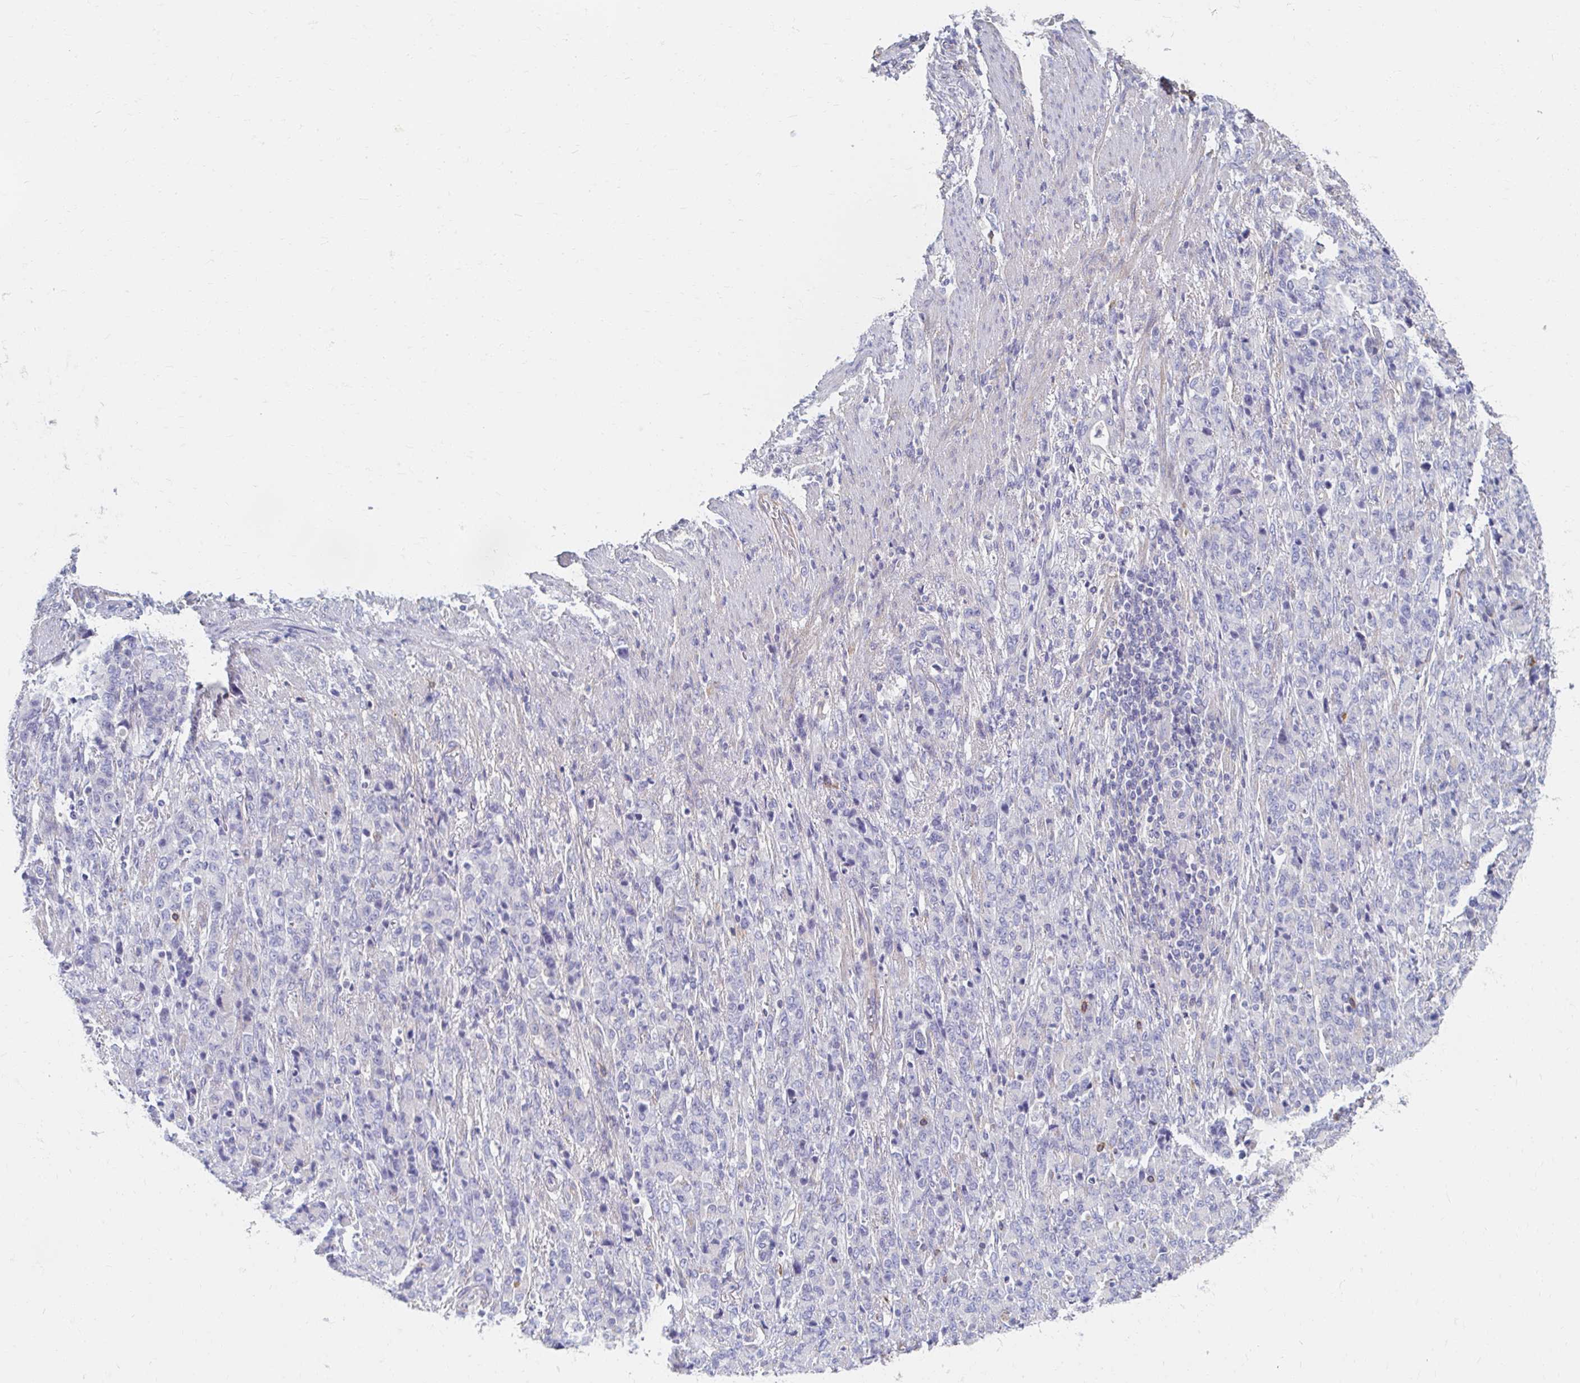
{"staining": {"intensity": "negative", "quantity": "none", "location": "none"}, "tissue": "stomach cancer", "cell_type": "Tumor cells", "image_type": "cancer", "snomed": [{"axis": "morphology", "description": "Adenocarcinoma, NOS"}, {"axis": "topography", "description": "Stomach"}], "caption": "Immunohistochemical staining of adenocarcinoma (stomach) shows no significant staining in tumor cells.", "gene": "MYLK2", "patient": {"sex": "female", "age": 79}}